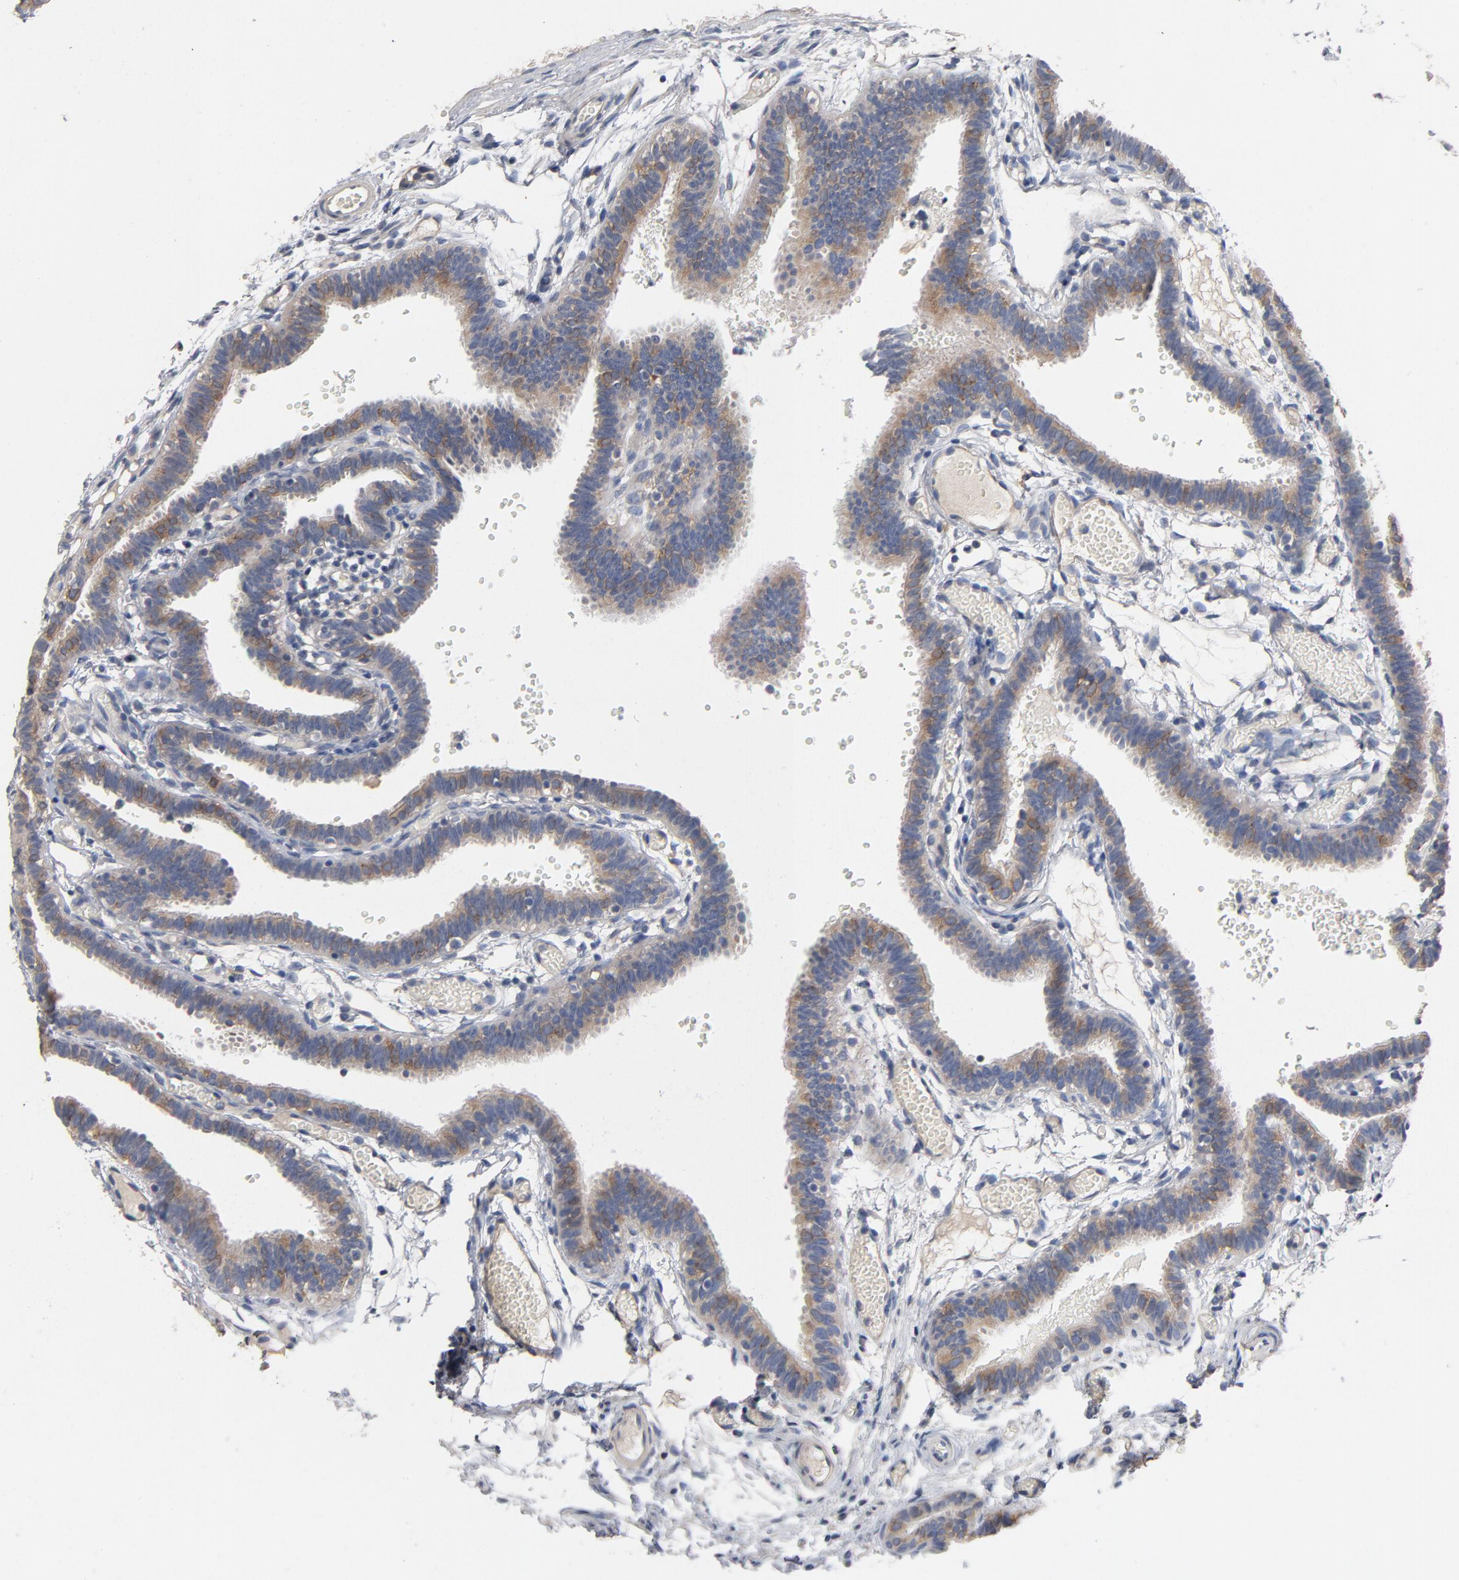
{"staining": {"intensity": "moderate", "quantity": ">75%", "location": "cytoplasmic/membranous"}, "tissue": "fallopian tube", "cell_type": "Glandular cells", "image_type": "normal", "snomed": [{"axis": "morphology", "description": "Normal tissue, NOS"}, {"axis": "topography", "description": "Fallopian tube"}], "caption": "Brown immunohistochemical staining in benign fallopian tube demonstrates moderate cytoplasmic/membranous staining in approximately >75% of glandular cells. Nuclei are stained in blue.", "gene": "CCDC134", "patient": {"sex": "female", "age": 29}}